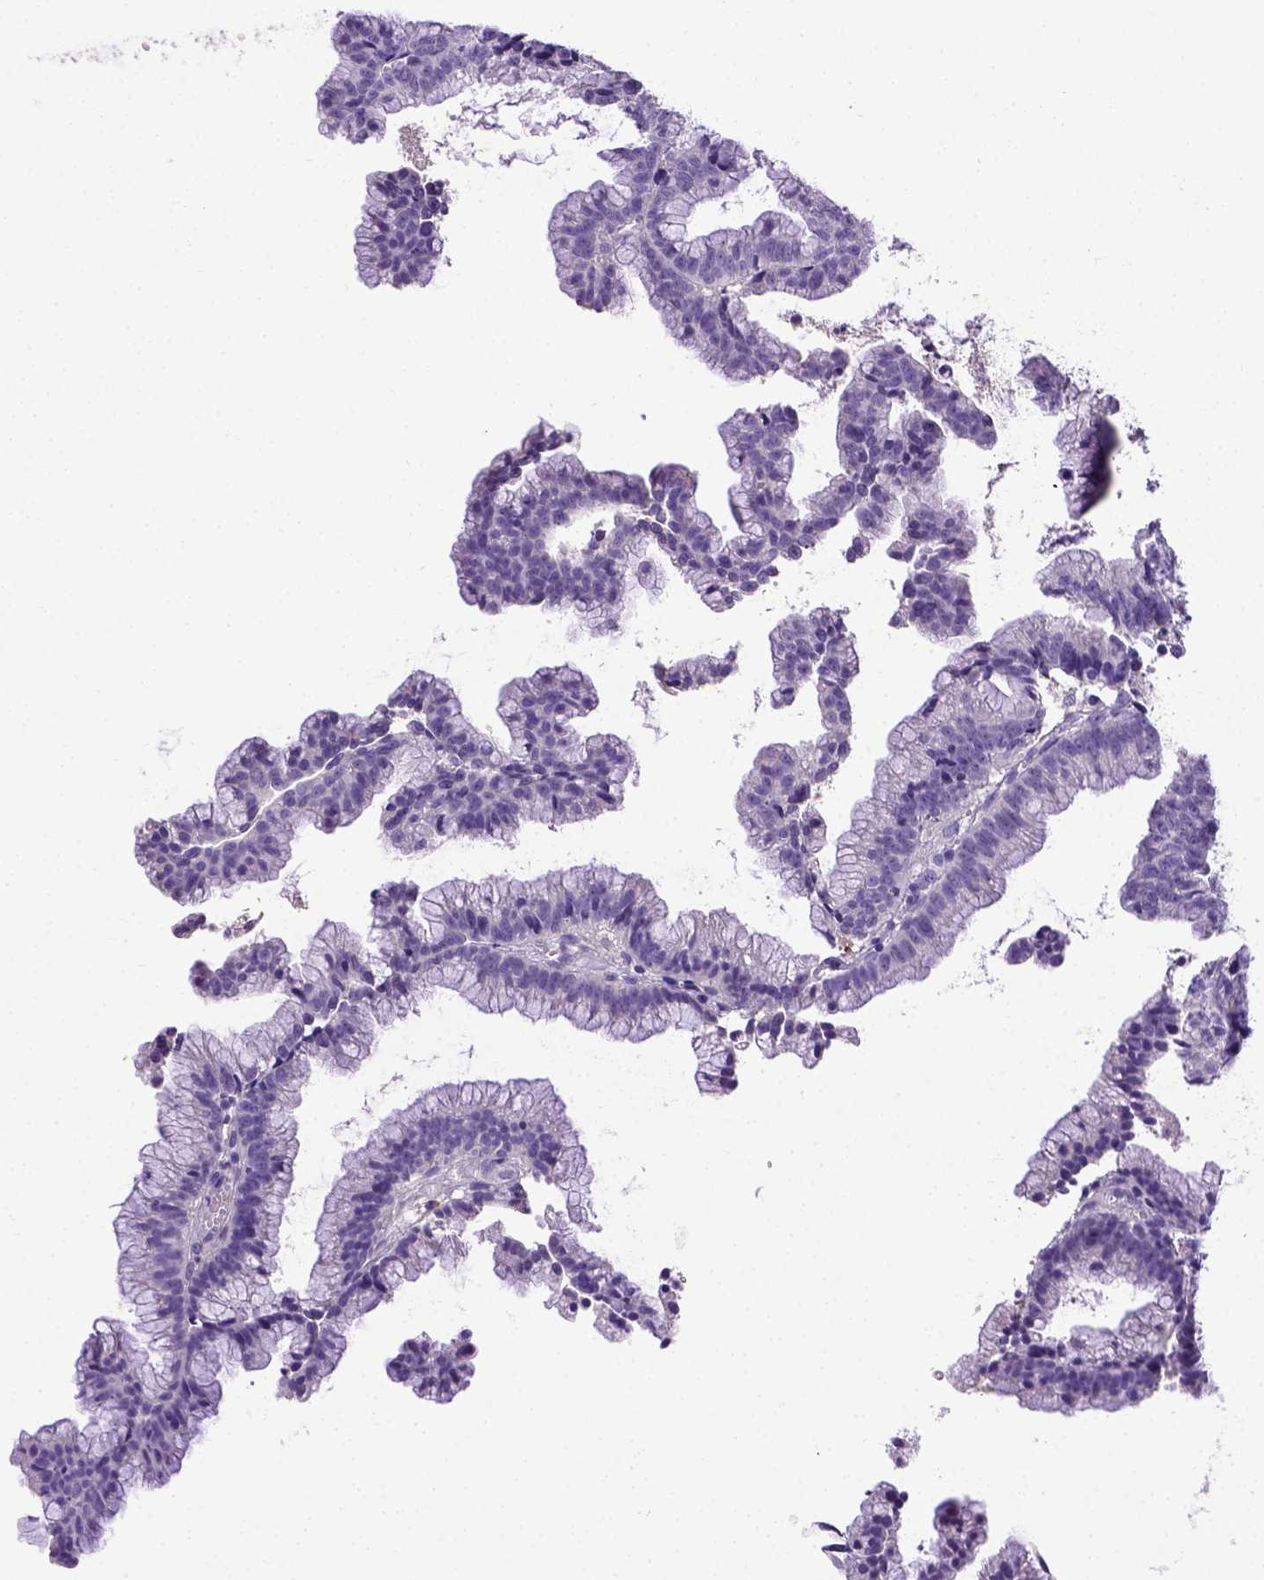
{"staining": {"intensity": "negative", "quantity": "none", "location": "none"}, "tissue": "colorectal cancer", "cell_type": "Tumor cells", "image_type": "cancer", "snomed": [{"axis": "morphology", "description": "Adenocarcinoma, NOS"}, {"axis": "topography", "description": "Colon"}], "caption": "The IHC image has no significant staining in tumor cells of colorectal cancer (adenocarcinoma) tissue.", "gene": "B3GAT1", "patient": {"sex": "female", "age": 78}}